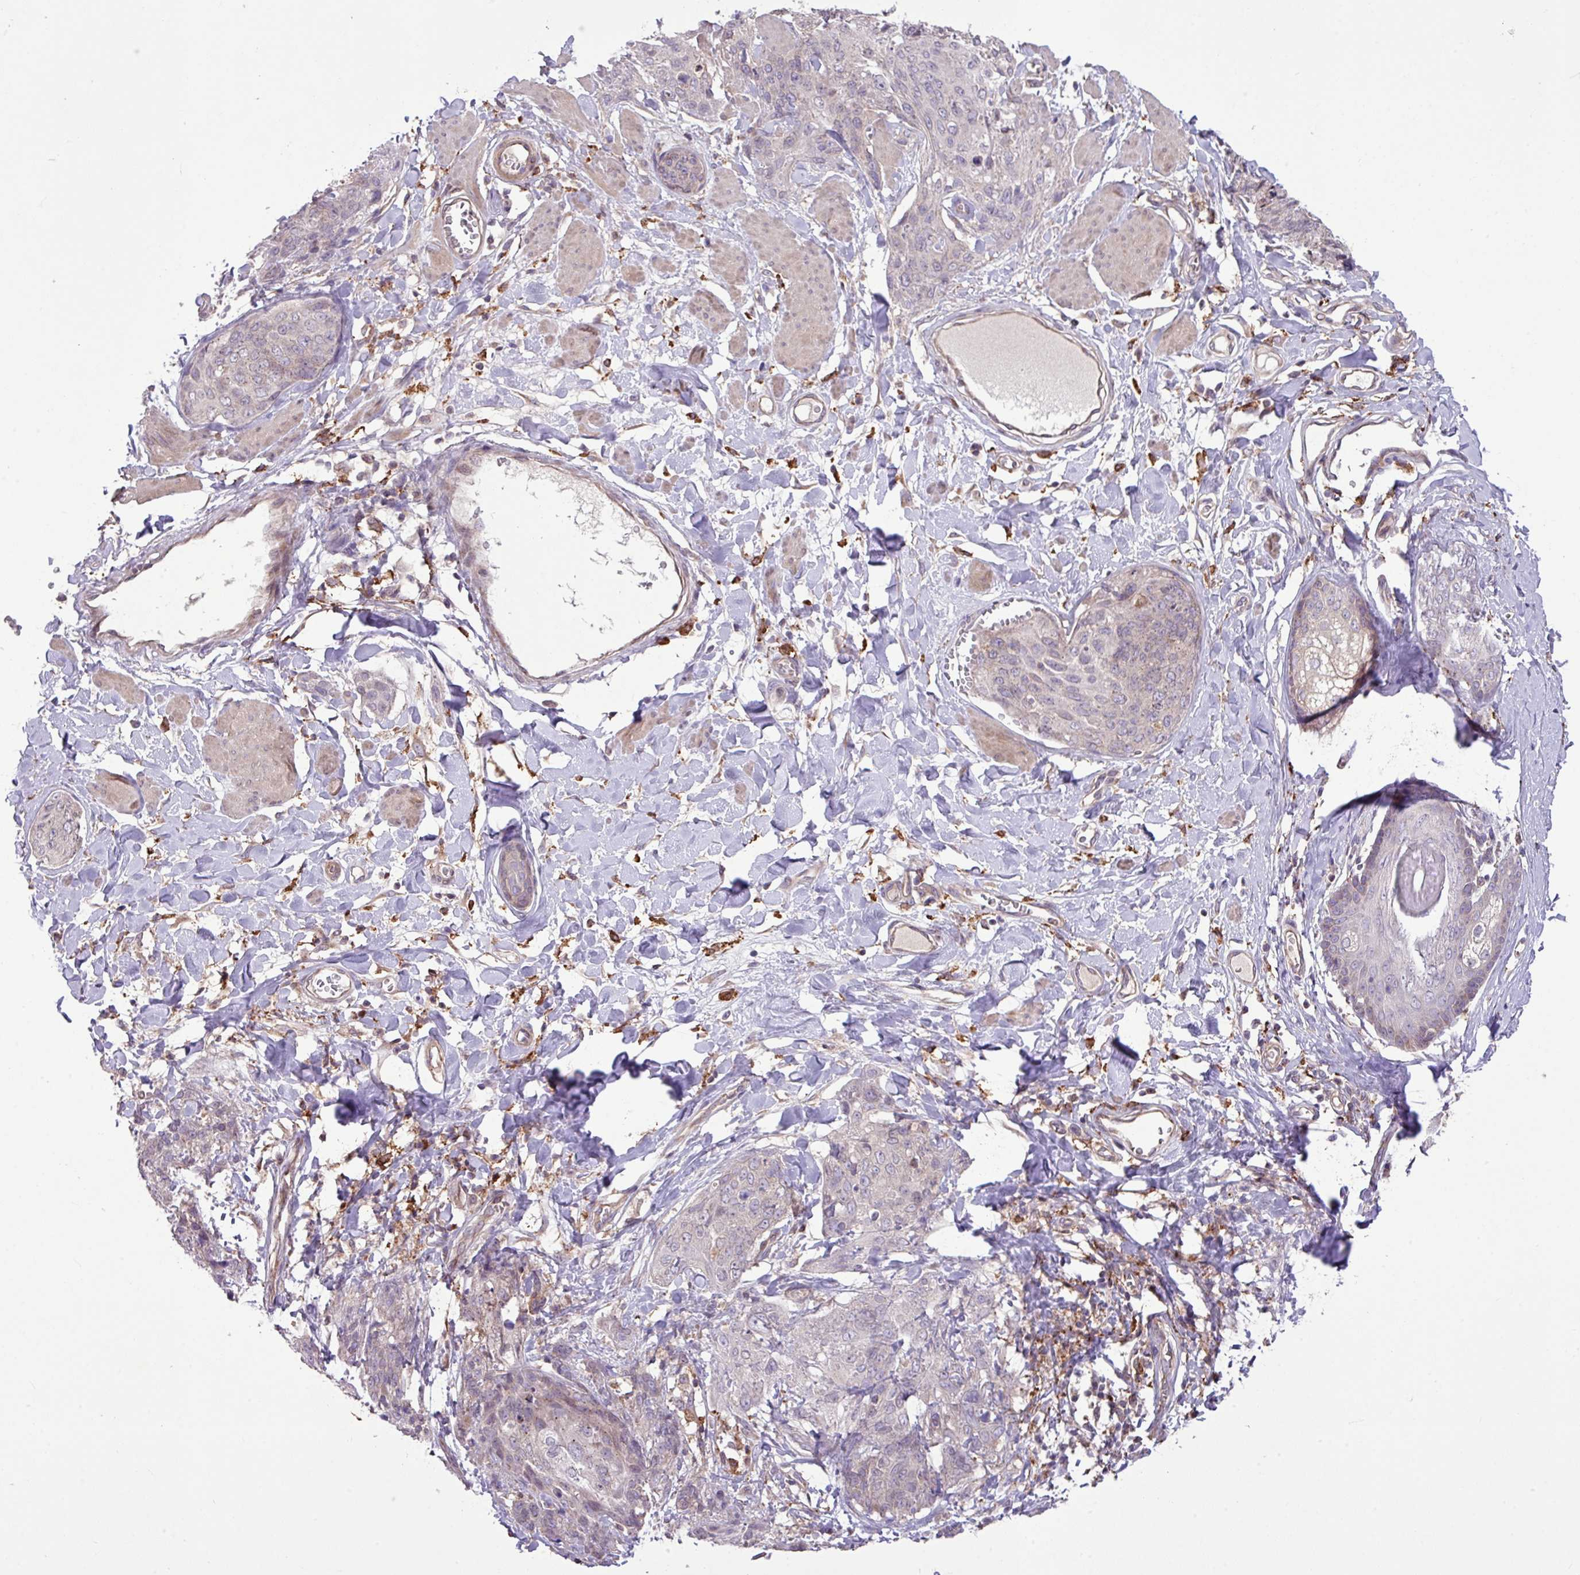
{"staining": {"intensity": "negative", "quantity": "none", "location": "none"}, "tissue": "skin cancer", "cell_type": "Tumor cells", "image_type": "cancer", "snomed": [{"axis": "morphology", "description": "Squamous cell carcinoma, NOS"}, {"axis": "topography", "description": "Skin"}, {"axis": "topography", "description": "Vulva"}], "caption": "IHC photomicrograph of squamous cell carcinoma (skin) stained for a protein (brown), which exhibits no staining in tumor cells.", "gene": "ARHGEF25", "patient": {"sex": "female", "age": 85}}